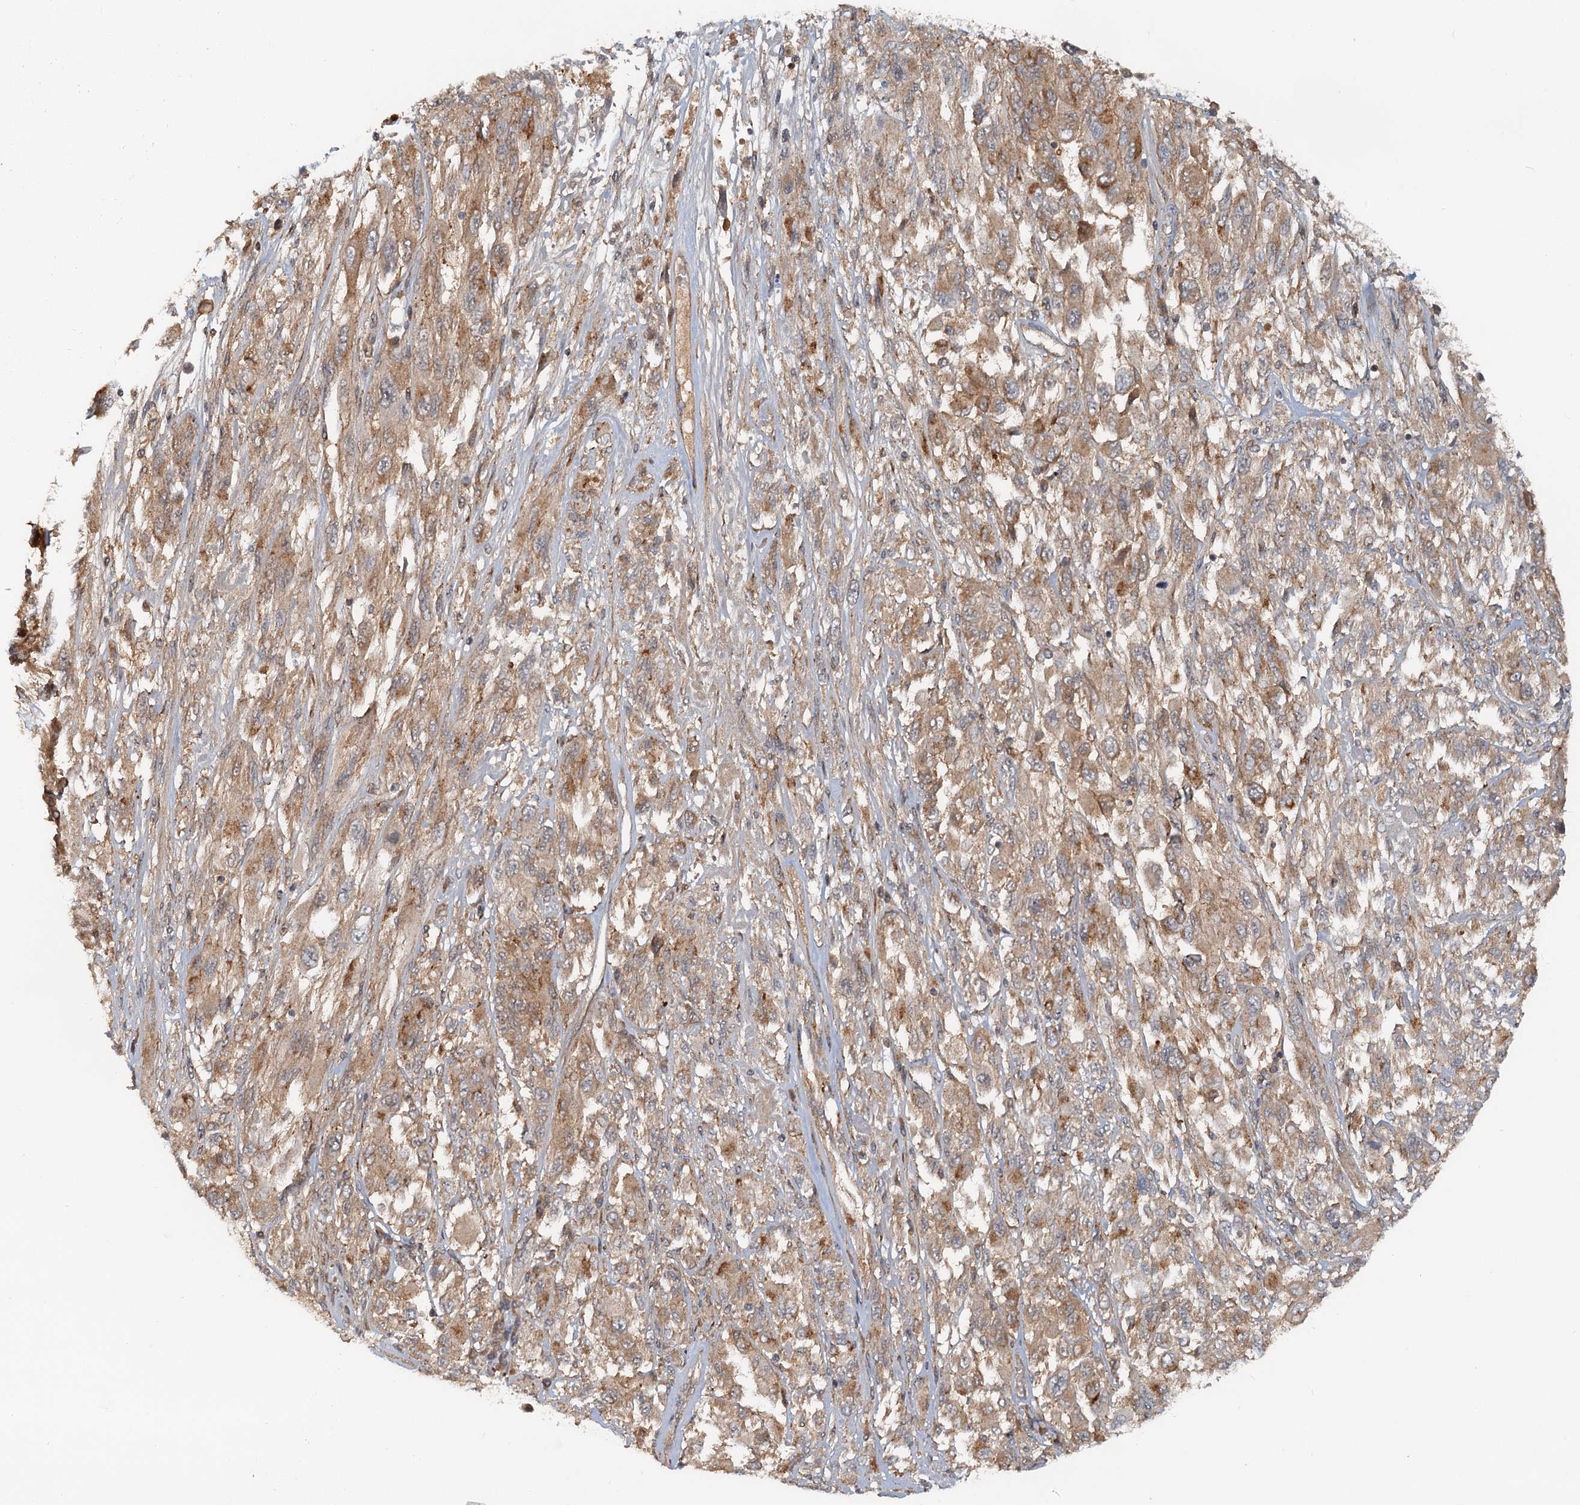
{"staining": {"intensity": "moderate", "quantity": ">75%", "location": "cytoplasmic/membranous"}, "tissue": "melanoma", "cell_type": "Tumor cells", "image_type": "cancer", "snomed": [{"axis": "morphology", "description": "Malignant melanoma, NOS"}, {"axis": "topography", "description": "Skin"}], "caption": "The photomicrograph exhibits staining of malignant melanoma, revealing moderate cytoplasmic/membranous protein expression (brown color) within tumor cells. (Brightfield microscopy of DAB IHC at high magnification).", "gene": "TOLLIP", "patient": {"sex": "female", "age": 91}}